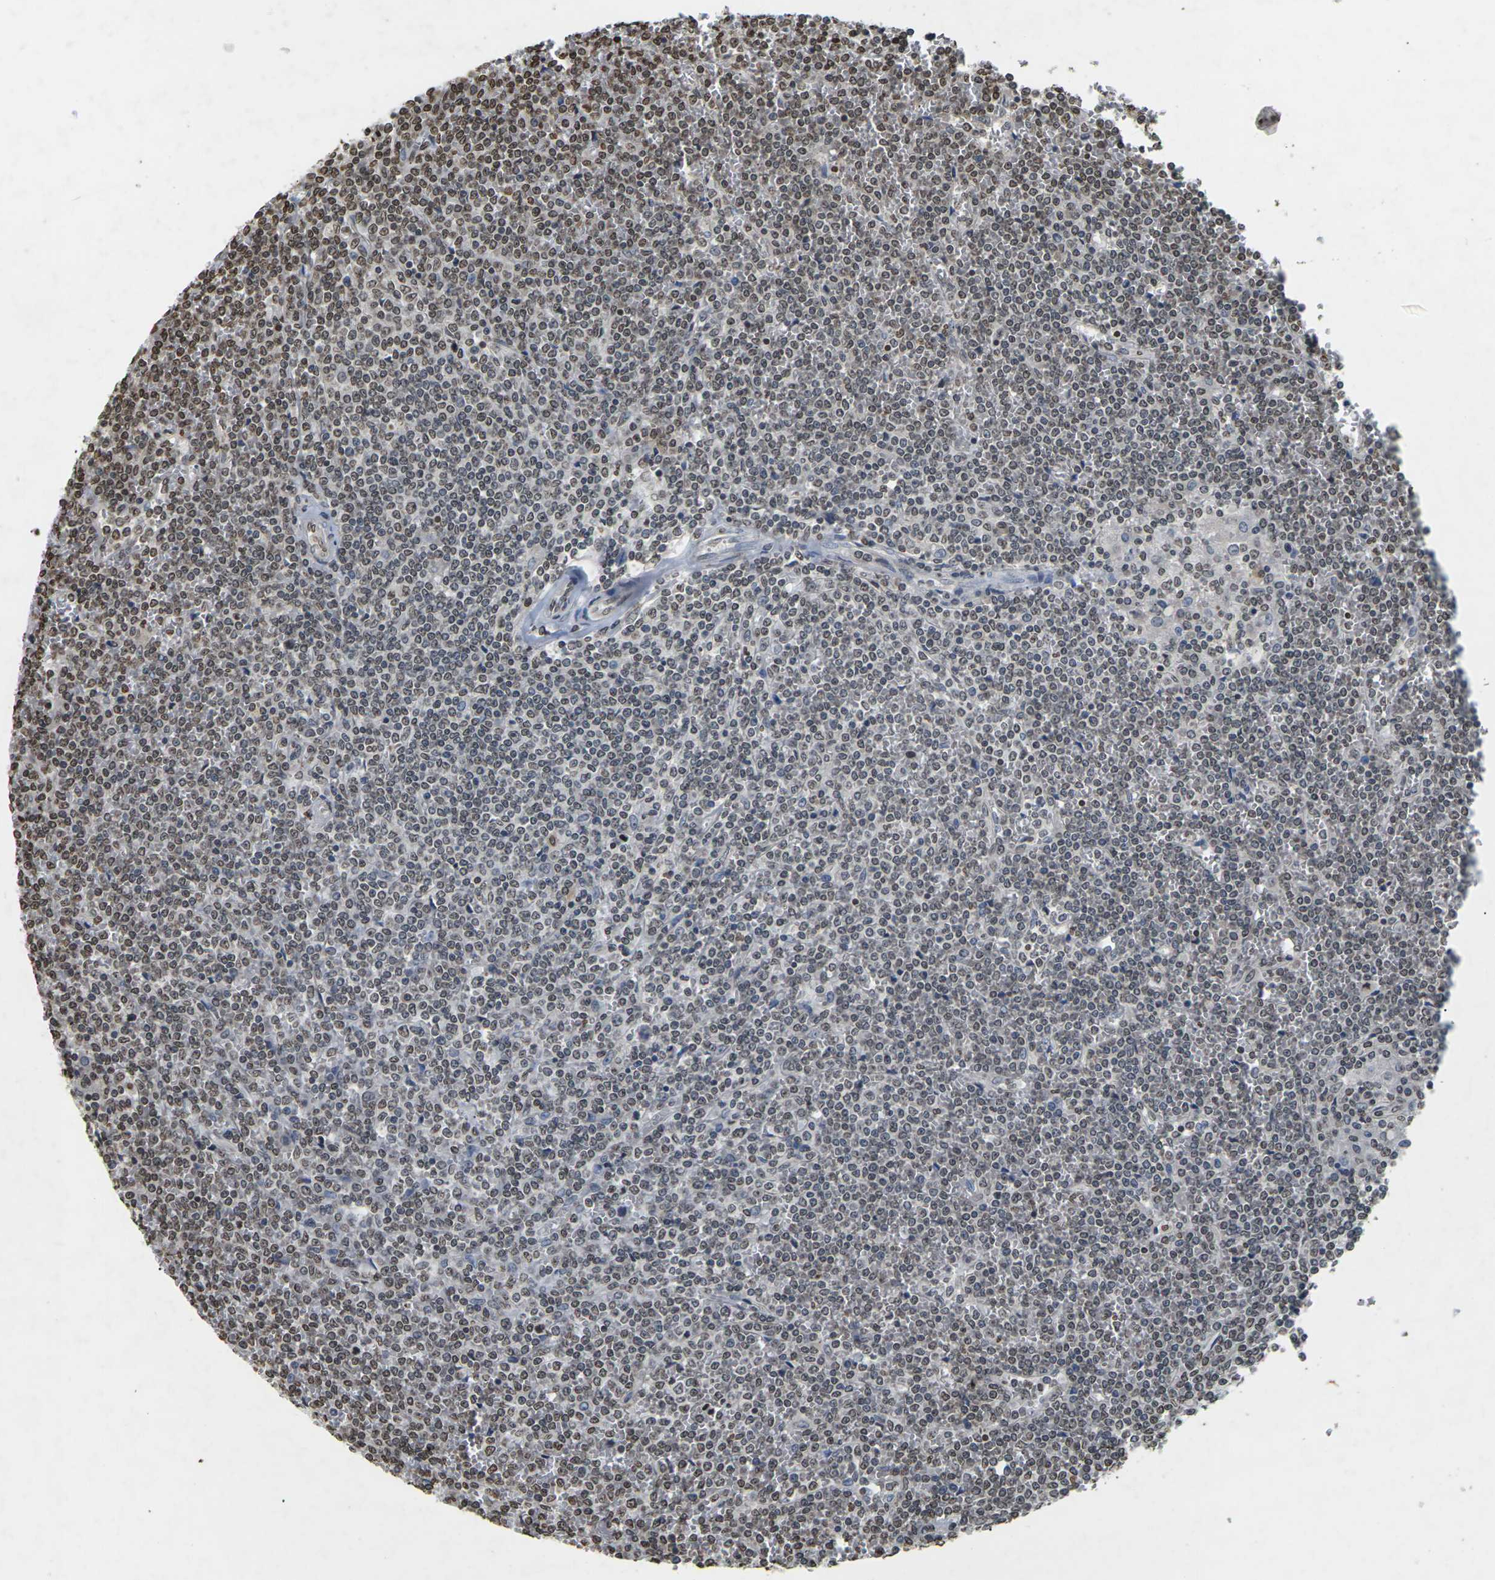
{"staining": {"intensity": "moderate", "quantity": "25%-75%", "location": "nuclear"}, "tissue": "lymphoma", "cell_type": "Tumor cells", "image_type": "cancer", "snomed": [{"axis": "morphology", "description": "Malignant lymphoma, non-Hodgkin's type, Low grade"}, {"axis": "topography", "description": "Spleen"}], "caption": "Human malignant lymphoma, non-Hodgkin's type (low-grade) stained for a protein (brown) displays moderate nuclear positive positivity in about 25%-75% of tumor cells.", "gene": "EMSY", "patient": {"sex": "female", "age": 19}}